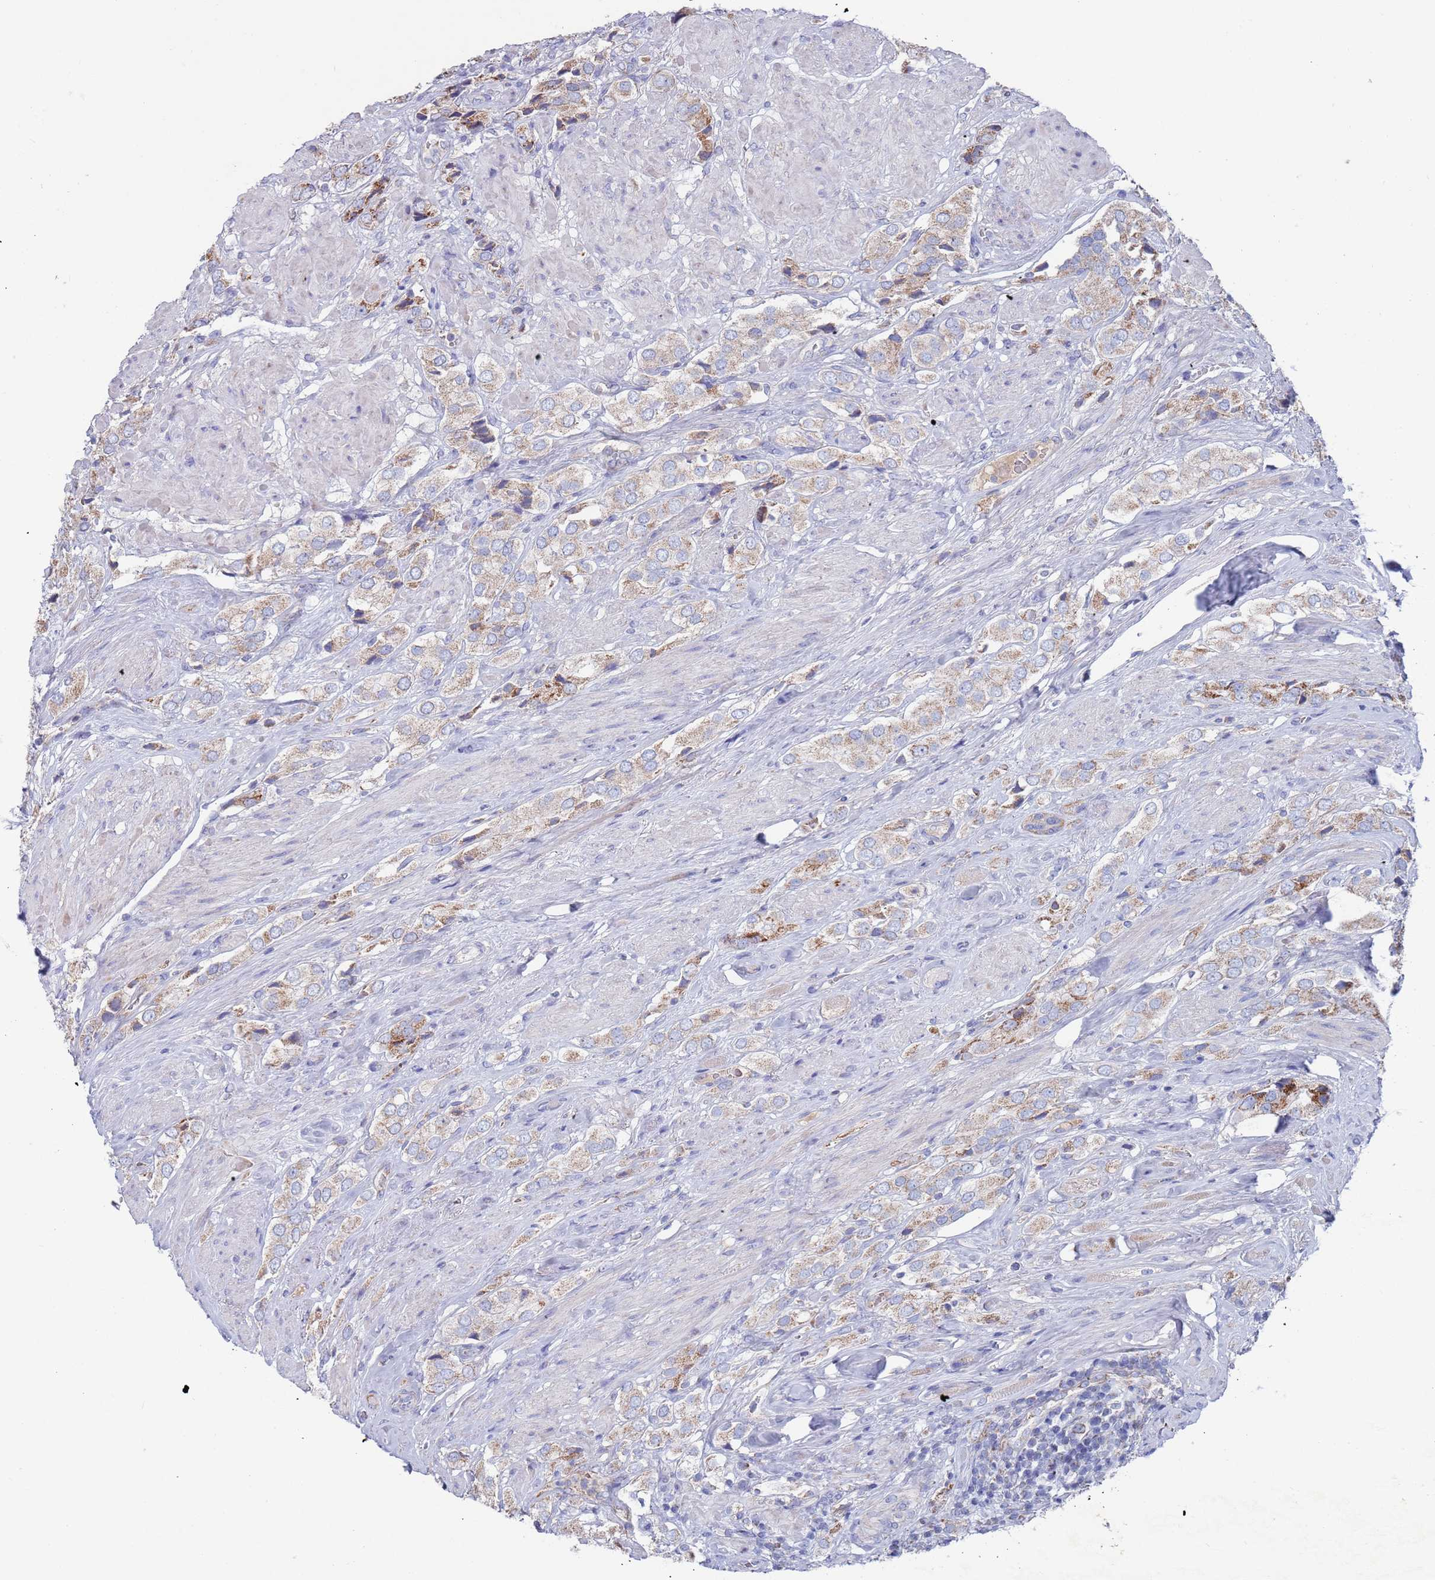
{"staining": {"intensity": "moderate", "quantity": "<25%", "location": "cytoplasmic/membranous"}, "tissue": "prostate cancer", "cell_type": "Tumor cells", "image_type": "cancer", "snomed": [{"axis": "morphology", "description": "Adenocarcinoma, High grade"}, {"axis": "topography", "description": "Prostate and seminal vesicle, NOS"}], "caption": "DAB immunohistochemical staining of human prostate cancer shows moderate cytoplasmic/membranous protein positivity in about <25% of tumor cells.", "gene": "MRPL22", "patient": {"sex": "male", "age": 64}}